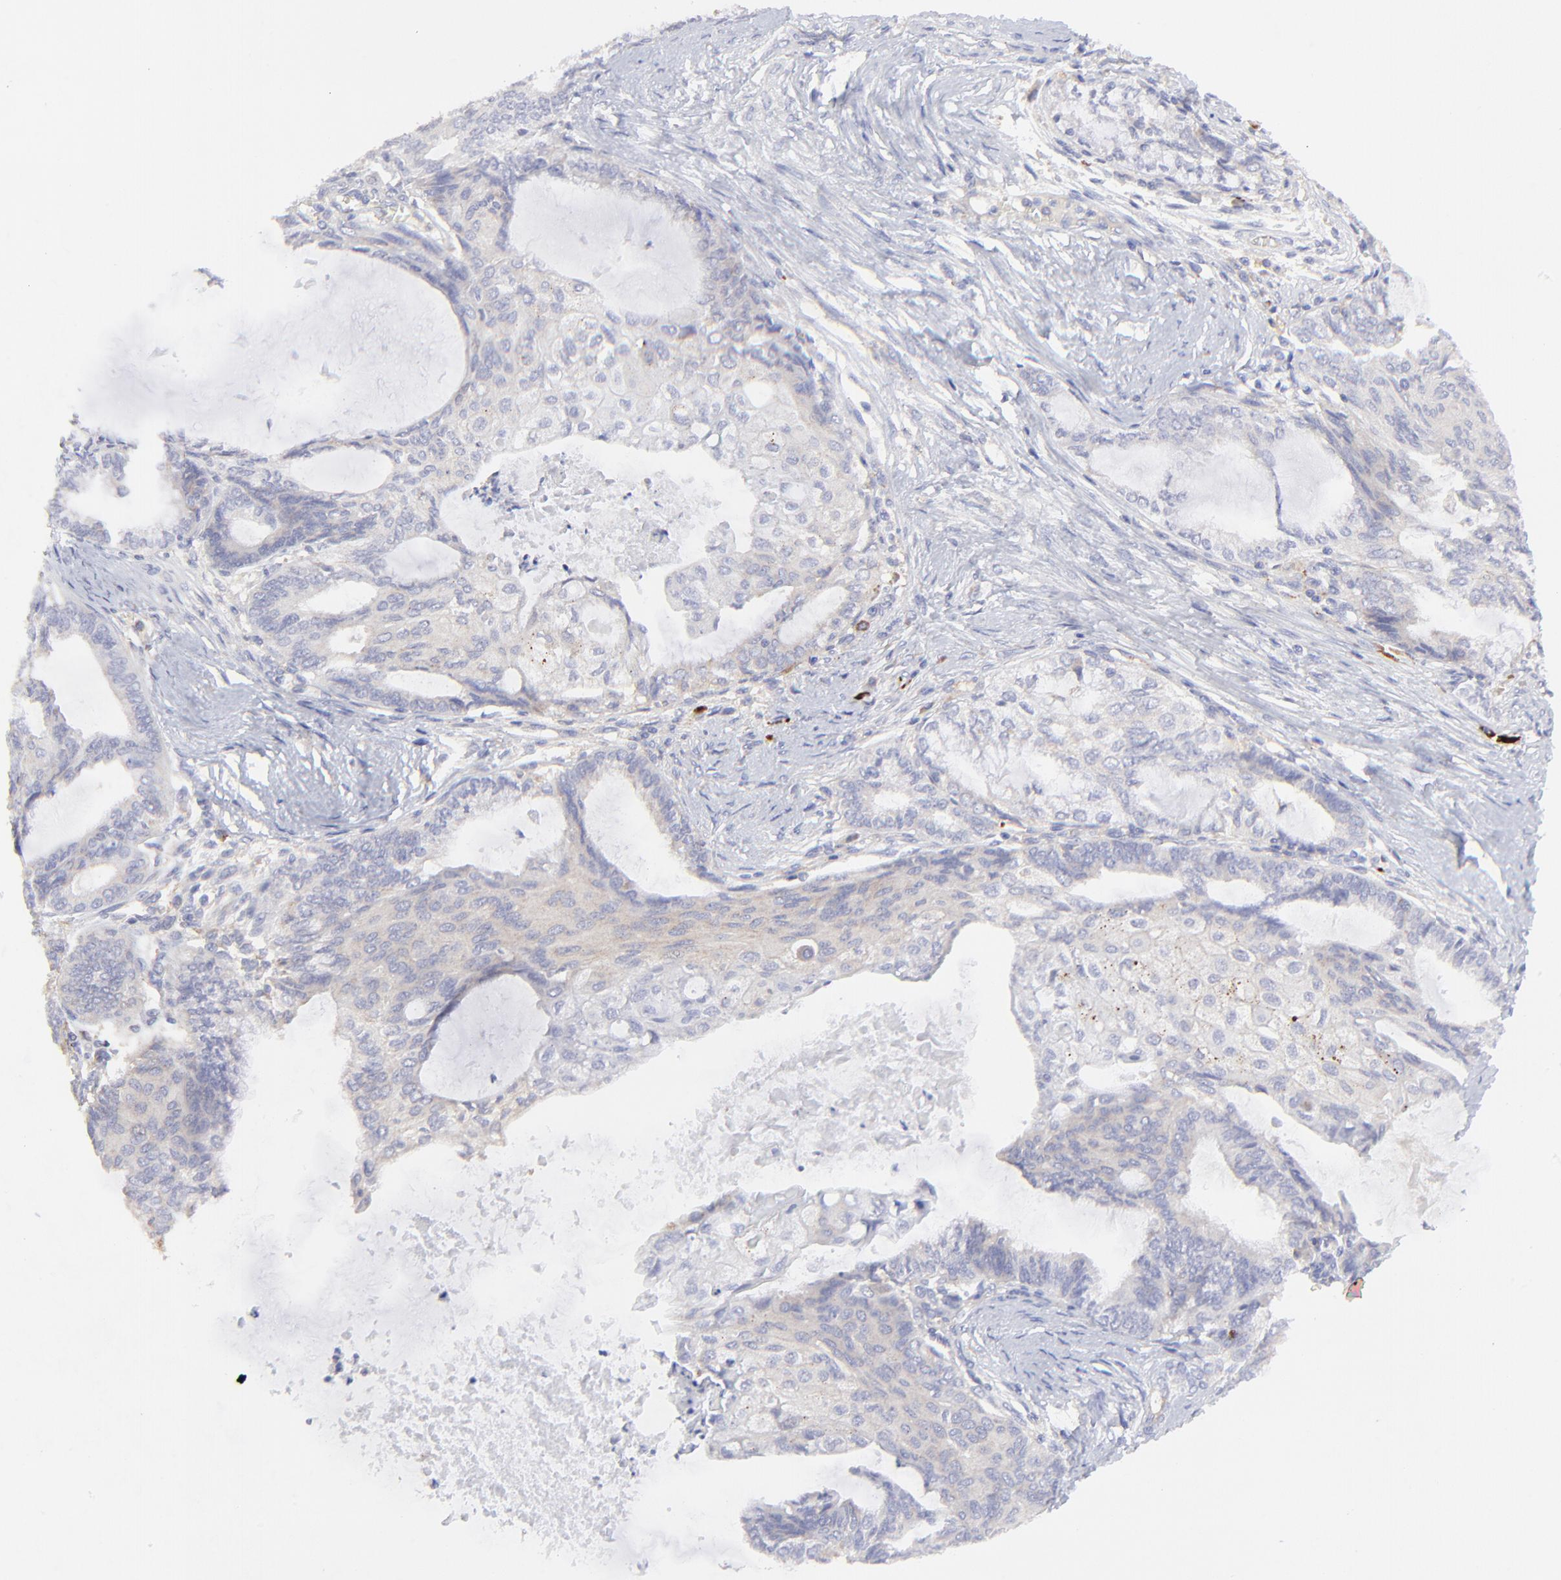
{"staining": {"intensity": "weak", "quantity": "<25%", "location": "cytoplasmic/membranous"}, "tissue": "endometrial cancer", "cell_type": "Tumor cells", "image_type": "cancer", "snomed": [{"axis": "morphology", "description": "Adenocarcinoma, NOS"}, {"axis": "topography", "description": "Endometrium"}], "caption": "Immunohistochemical staining of endometrial adenocarcinoma reveals no significant expression in tumor cells.", "gene": "LHFPL1", "patient": {"sex": "female", "age": 79}}